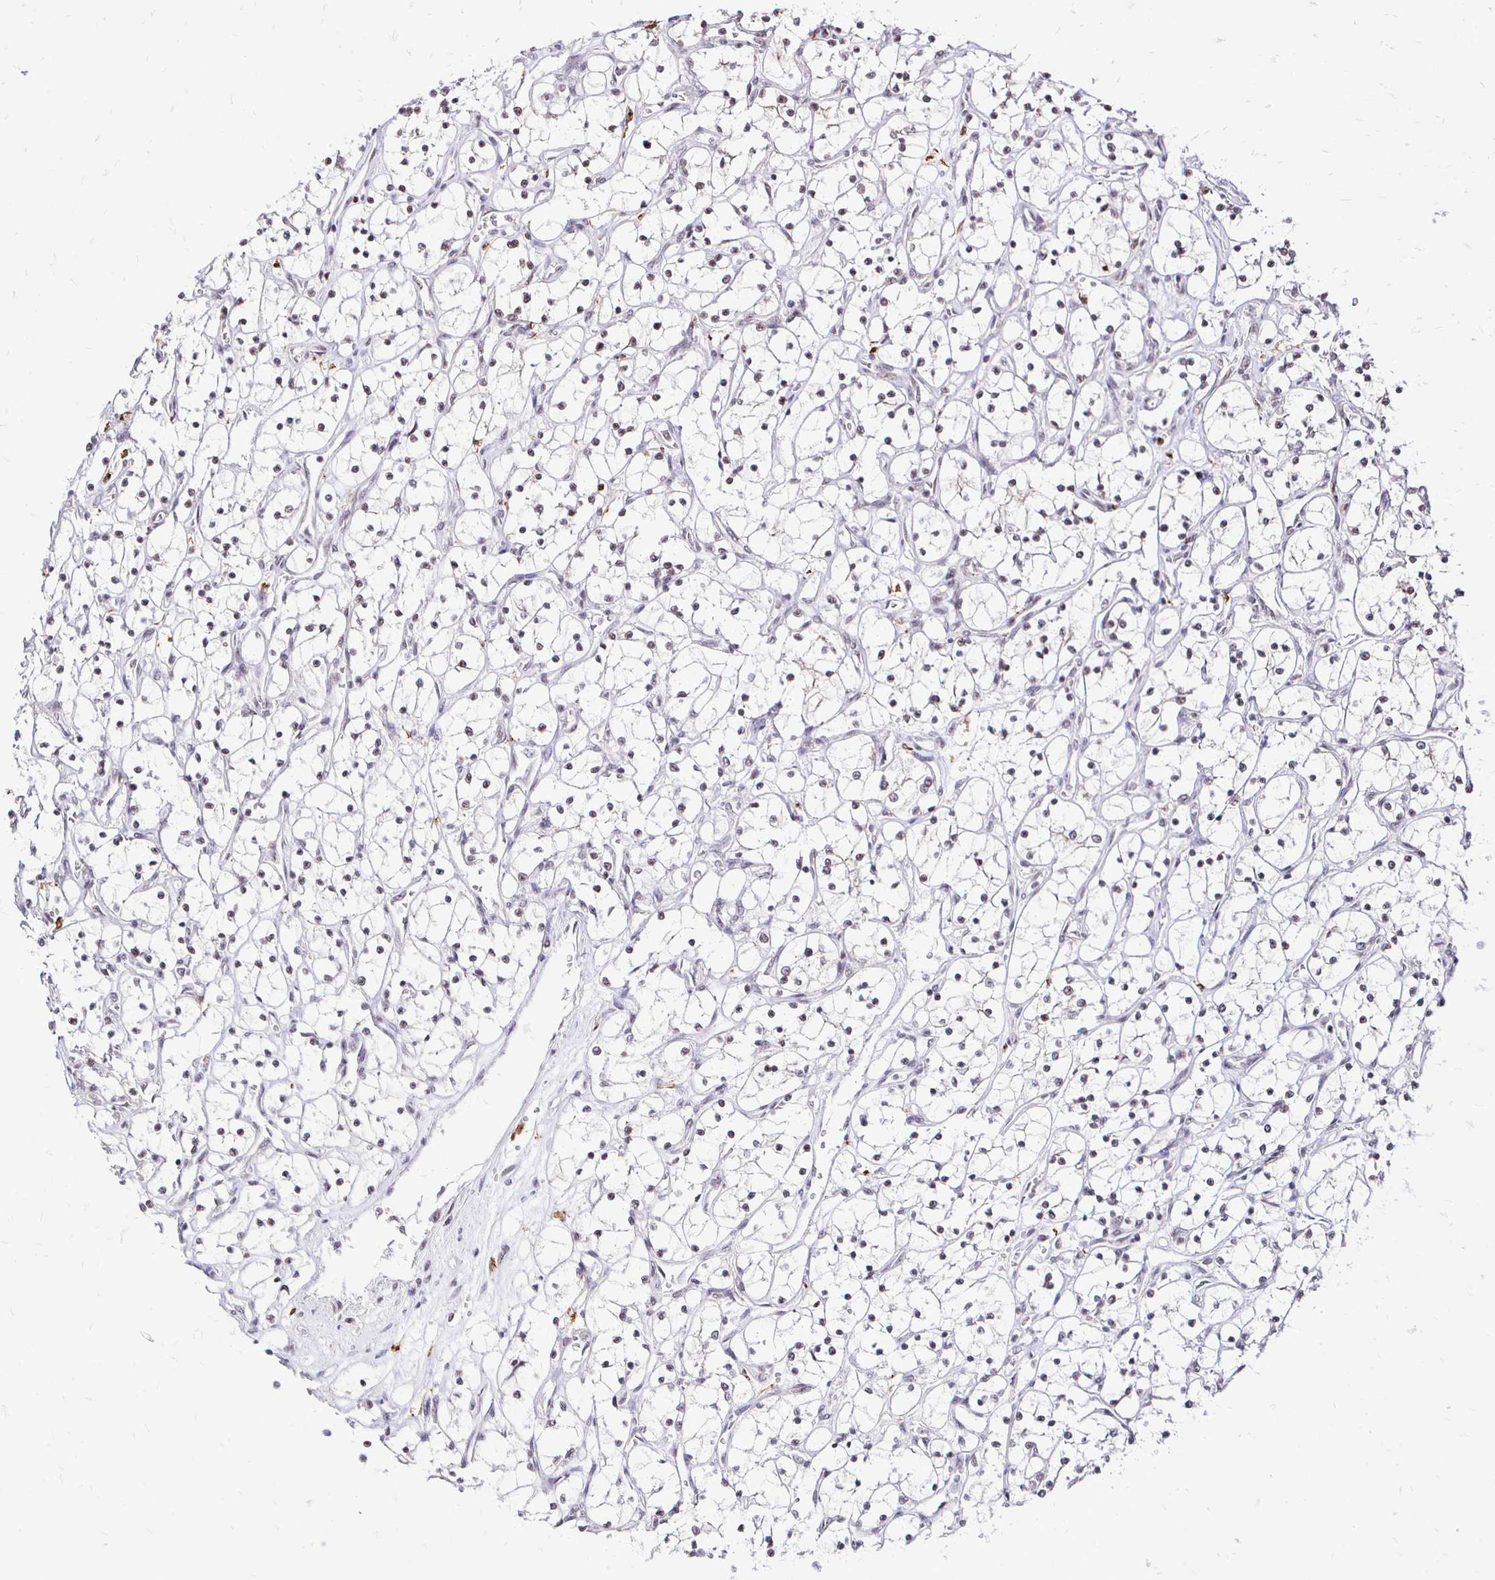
{"staining": {"intensity": "weak", "quantity": "<25%", "location": "nuclear"}, "tissue": "renal cancer", "cell_type": "Tumor cells", "image_type": "cancer", "snomed": [{"axis": "morphology", "description": "Adenocarcinoma, NOS"}, {"axis": "topography", "description": "Kidney"}], "caption": "There is no significant expression in tumor cells of adenocarcinoma (renal).", "gene": "SIN3A", "patient": {"sex": "female", "age": 69}}